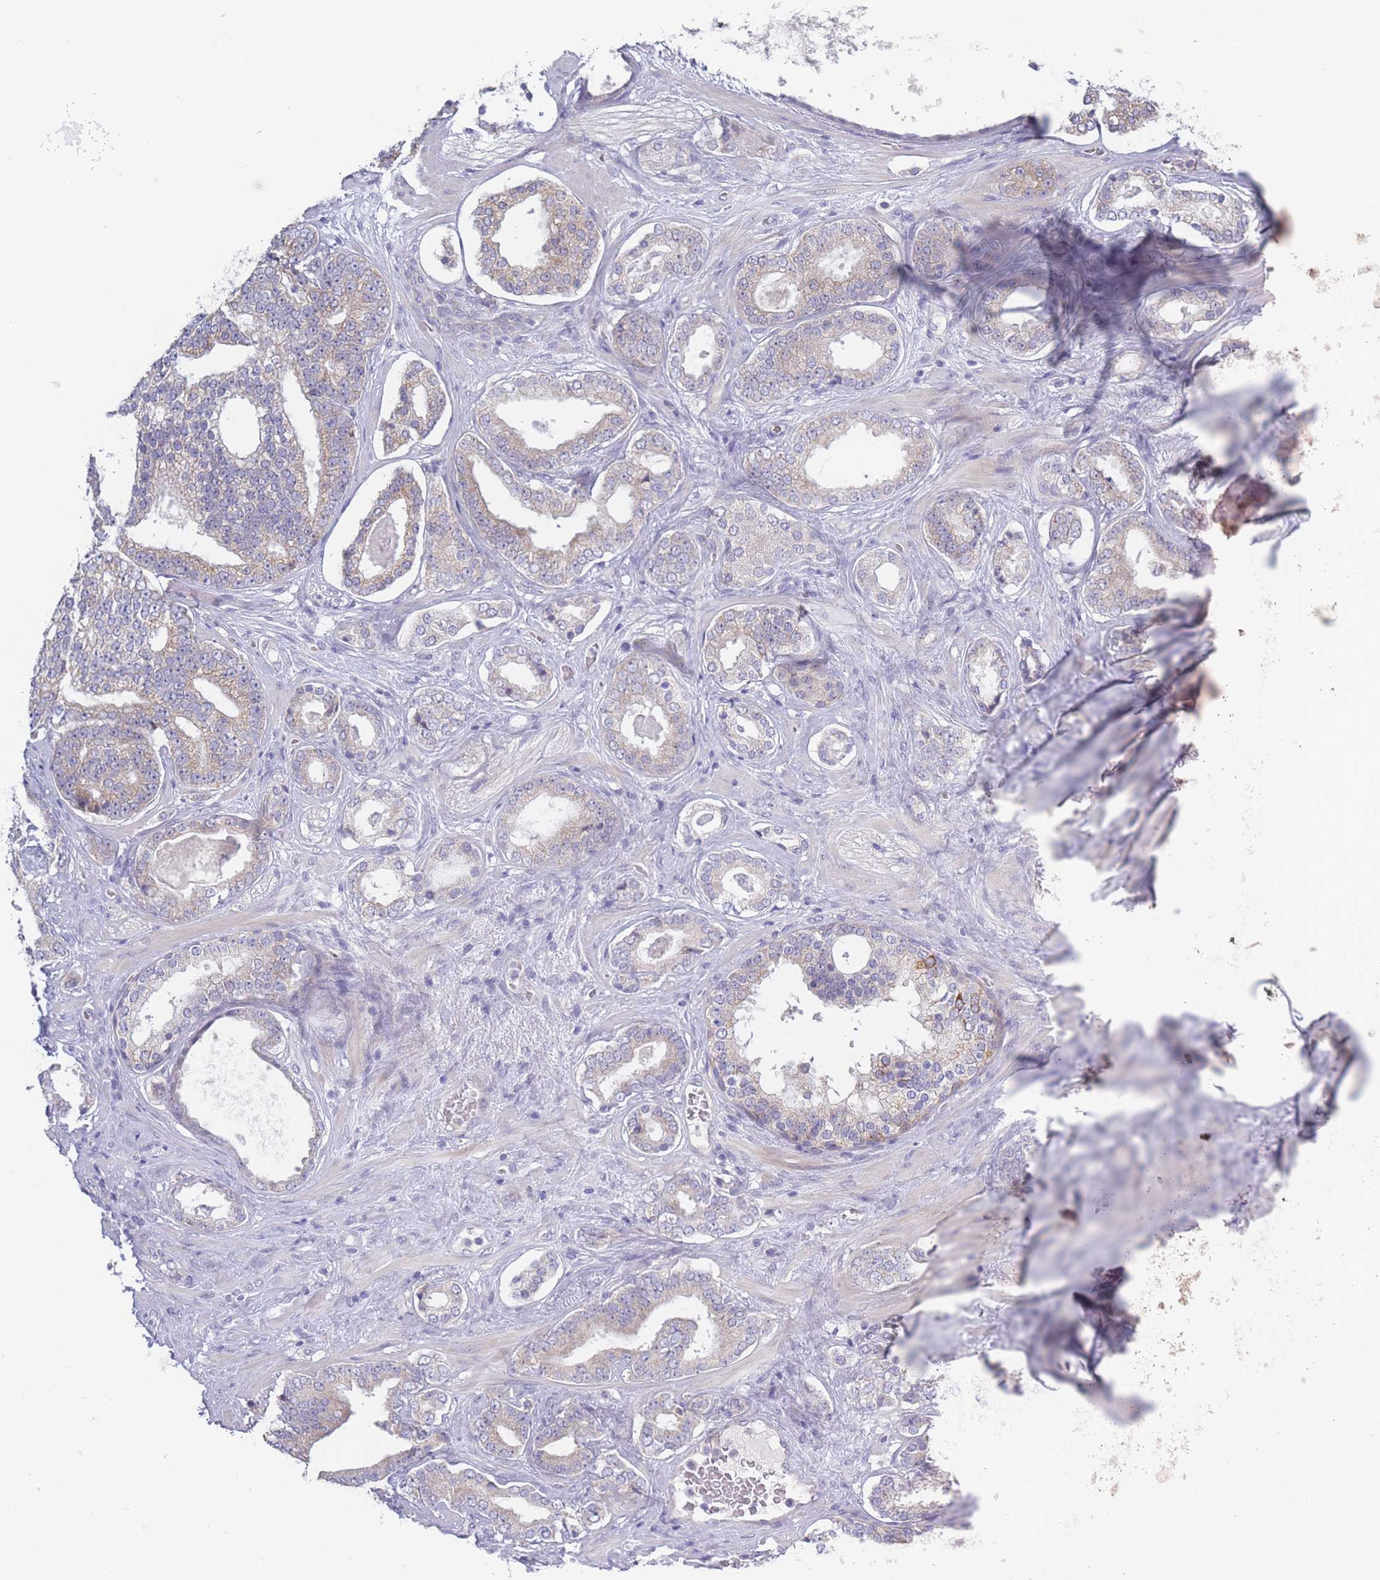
{"staining": {"intensity": "weak", "quantity": "25%-75%", "location": "cytoplasmic/membranous"}, "tissue": "prostate cancer", "cell_type": "Tumor cells", "image_type": "cancer", "snomed": [{"axis": "morphology", "description": "Adenocarcinoma, High grade"}, {"axis": "topography", "description": "Prostate"}], "caption": "Protein analysis of adenocarcinoma (high-grade) (prostate) tissue demonstrates weak cytoplasmic/membranous expression in about 25%-75% of tumor cells.", "gene": "FAM227B", "patient": {"sex": "male", "age": 60}}